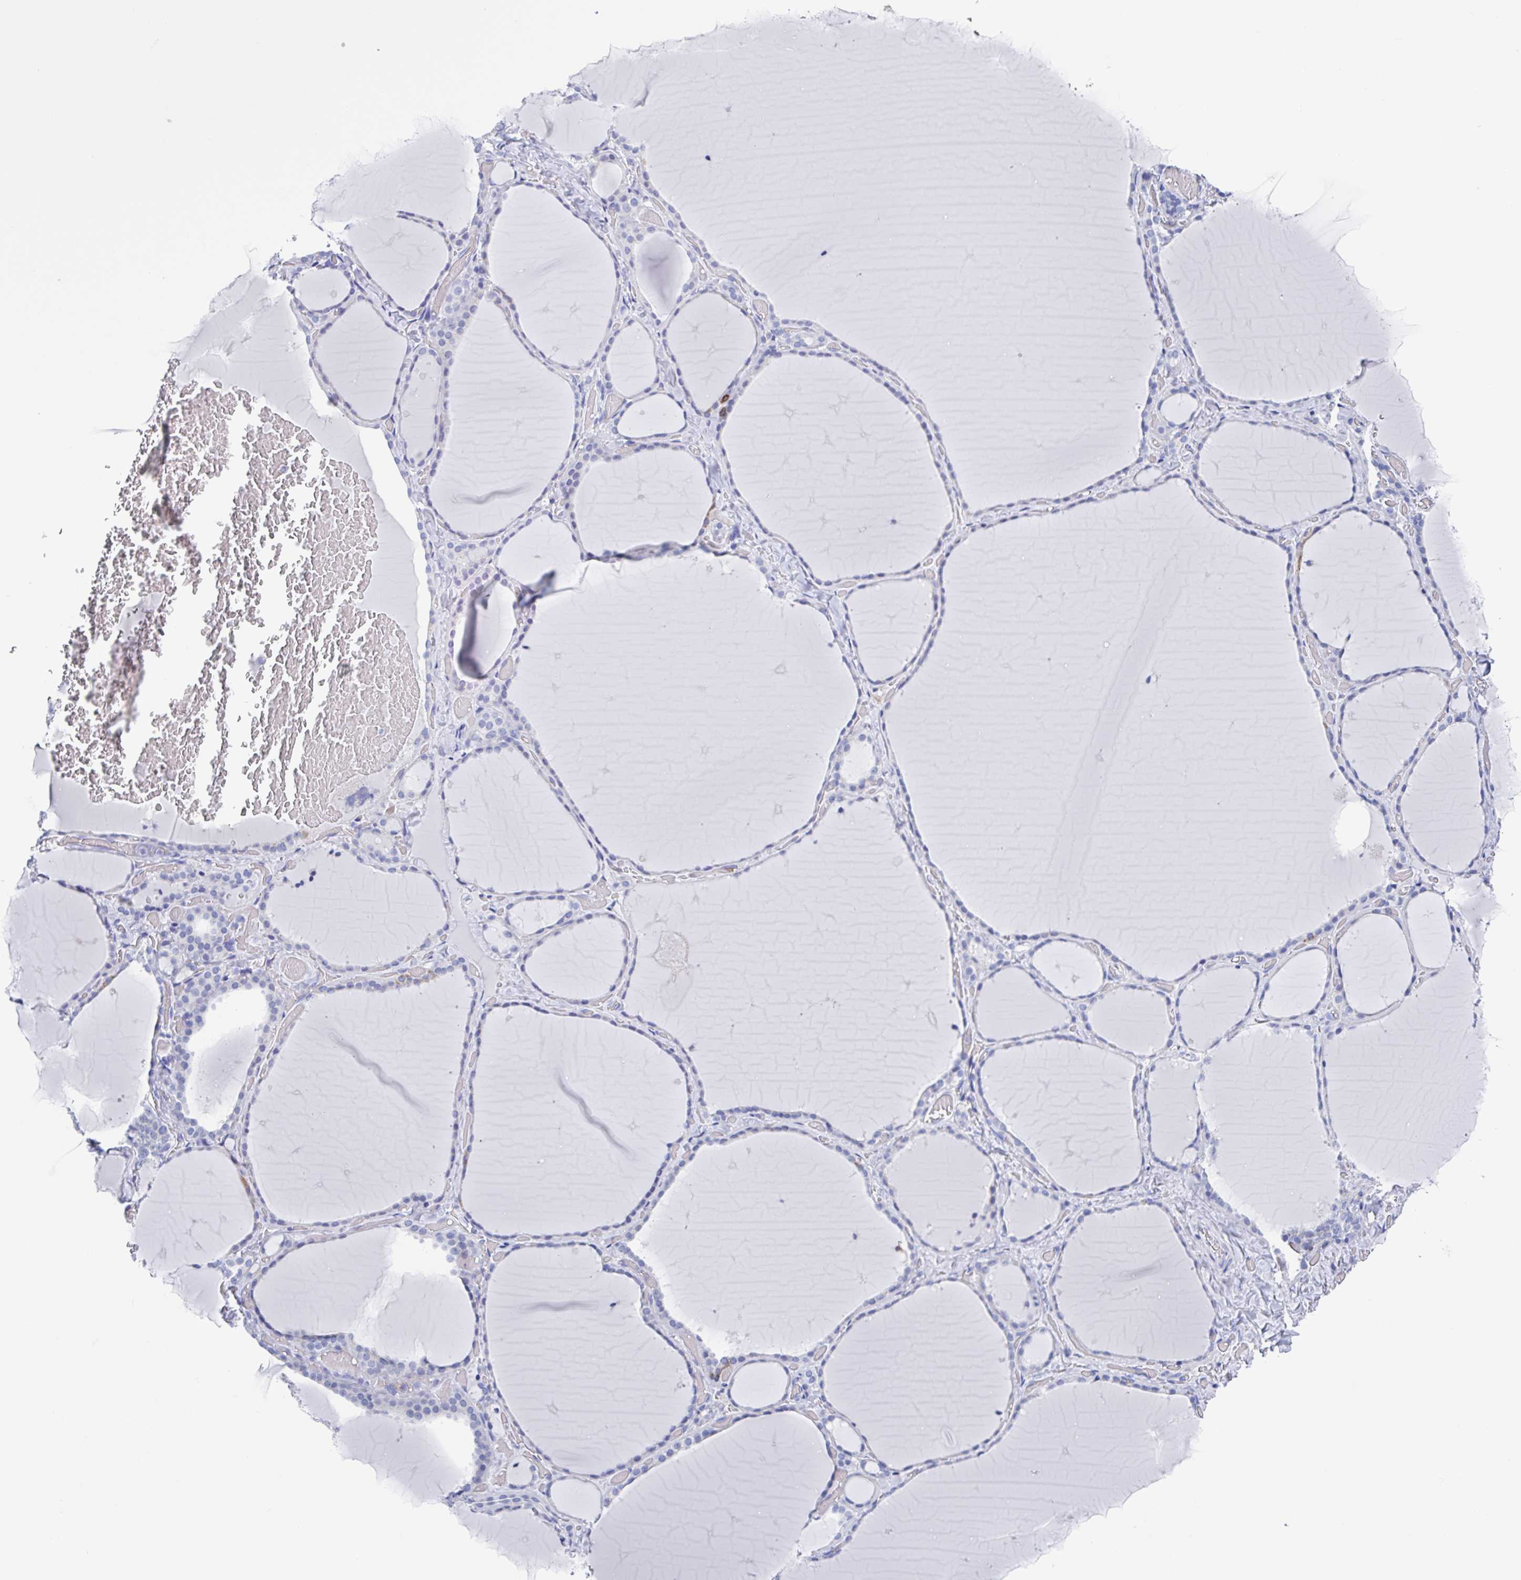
{"staining": {"intensity": "negative", "quantity": "none", "location": "none"}, "tissue": "thyroid gland", "cell_type": "Glandular cells", "image_type": "normal", "snomed": [{"axis": "morphology", "description": "Normal tissue, NOS"}, {"axis": "topography", "description": "Thyroid gland"}], "caption": "Immunohistochemistry (IHC) of normal thyroid gland demonstrates no positivity in glandular cells.", "gene": "FCGR3A", "patient": {"sex": "female", "age": 36}}